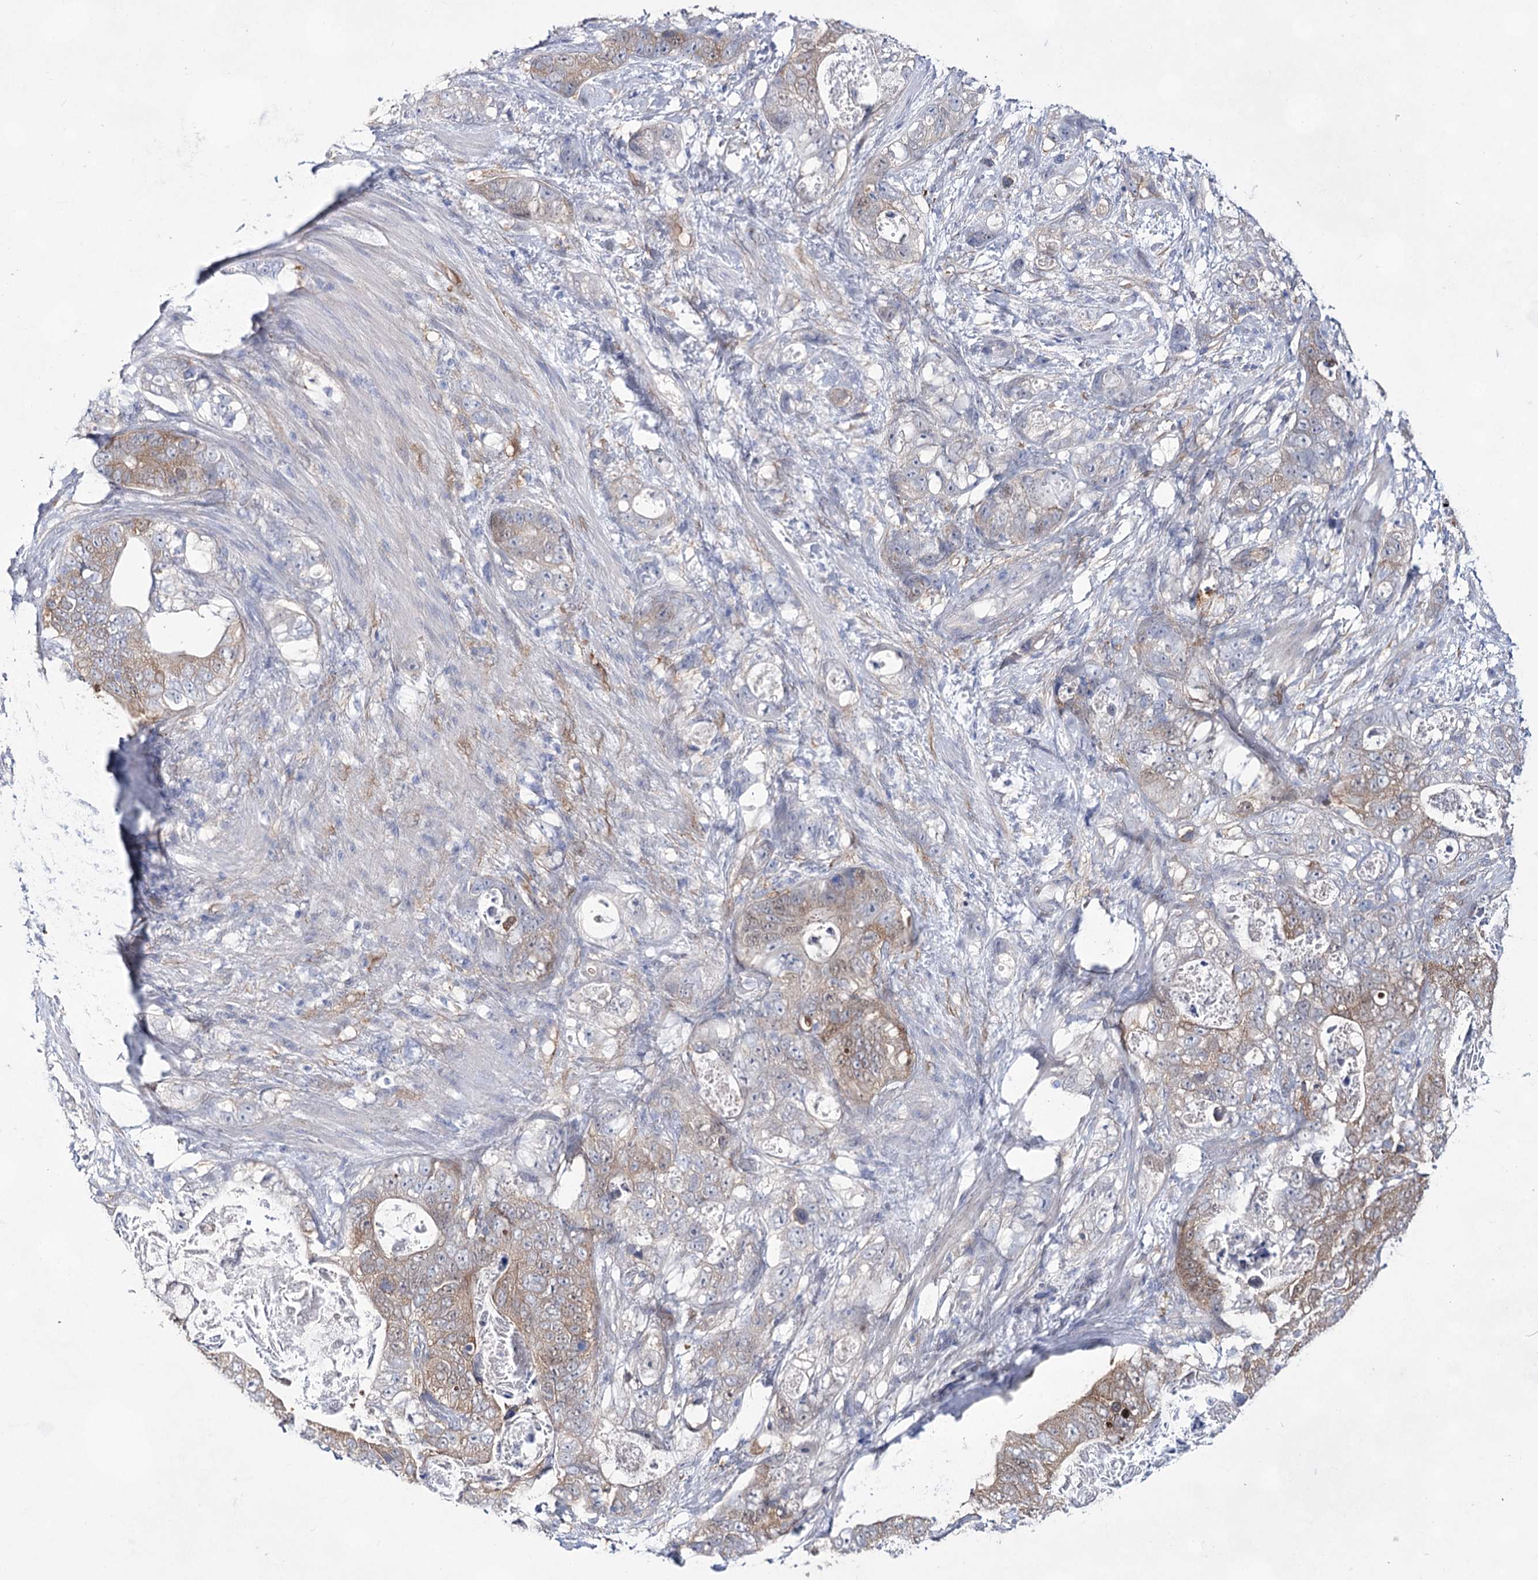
{"staining": {"intensity": "weak", "quantity": ">75%", "location": "cytoplasmic/membranous"}, "tissue": "stomach cancer", "cell_type": "Tumor cells", "image_type": "cancer", "snomed": [{"axis": "morphology", "description": "Normal tissue, NOS"}, {"axis": "morphology", "description": "Adenocarcinoma, NOS"}, {"axis": "topography", "description": "Stomach"}], "caption": "Immunohistochemical staining of human stomach cancer reveals low levels of weak cytoplasmic/membranous protein positivity in approximately >75% of tumor cells.", "gene": "UGDH", "patient": {"sex": "female", "age": 89}}